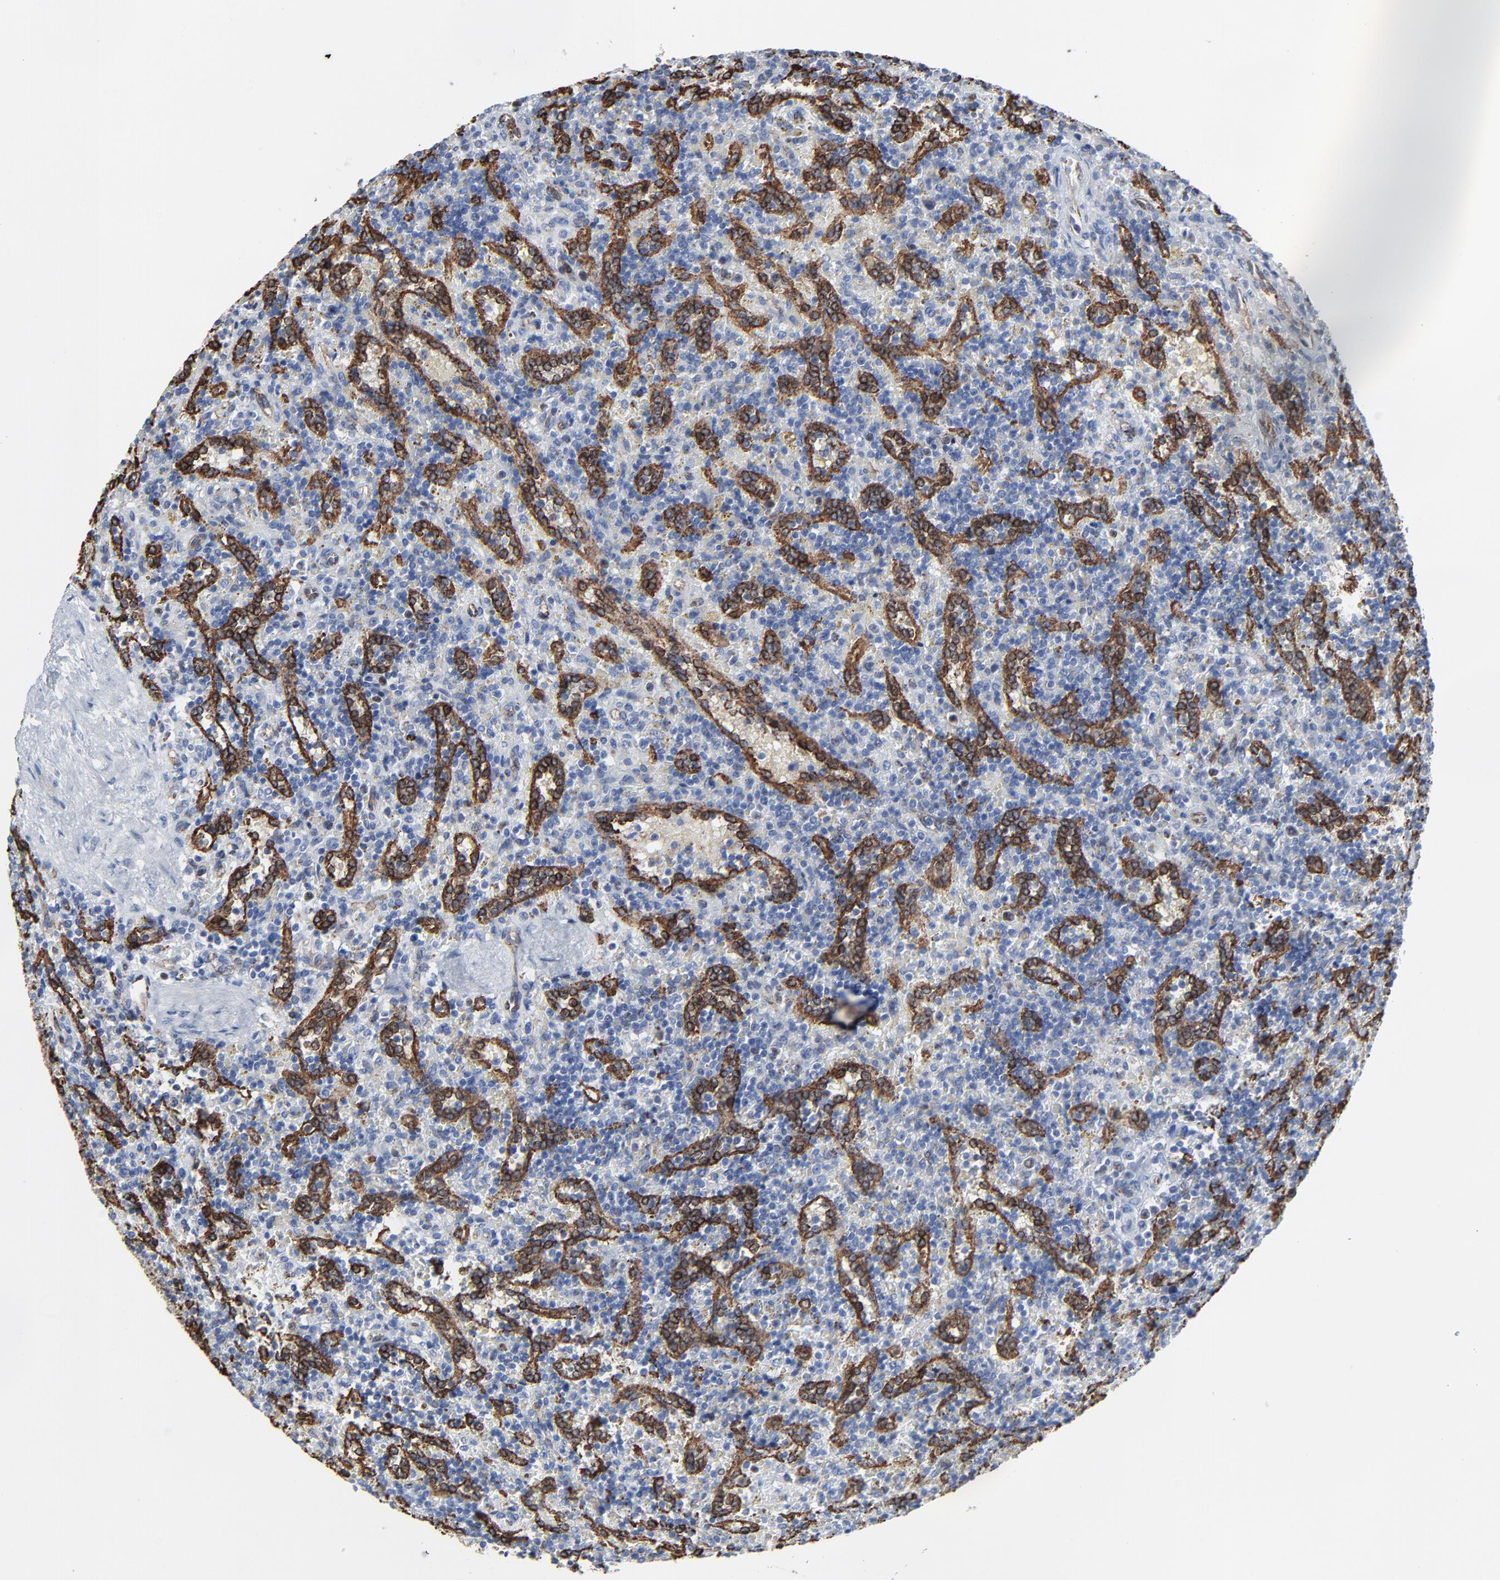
{"staining": {"intensity": "strong", "quantity": "<25%", "location": "cytoplasmic/membranous"}, "tissue": "lymphoma", "cell_type": "Tumor cells", "image_type": "cancer", "snomed": [{"axis": "morphology", "description": "Malignant lymphoma, non-Hodgkin's type, Low grade"}, {"axis": "topography", "description": "Spleen"}], "caption": "Lymphoma was stained to show a protein in brown. There is medium levels of strong cytoplasmic/membranous expression in about <25% of tumor cells. The protein is stained brown, and the nuclei are stained in blue (DAB (3,3'-diaminobenzidine) IHC with brightfield microscopy, high magnification).", "gene": "BIRC3", "patient": {"sex": "male", "age": 67}}